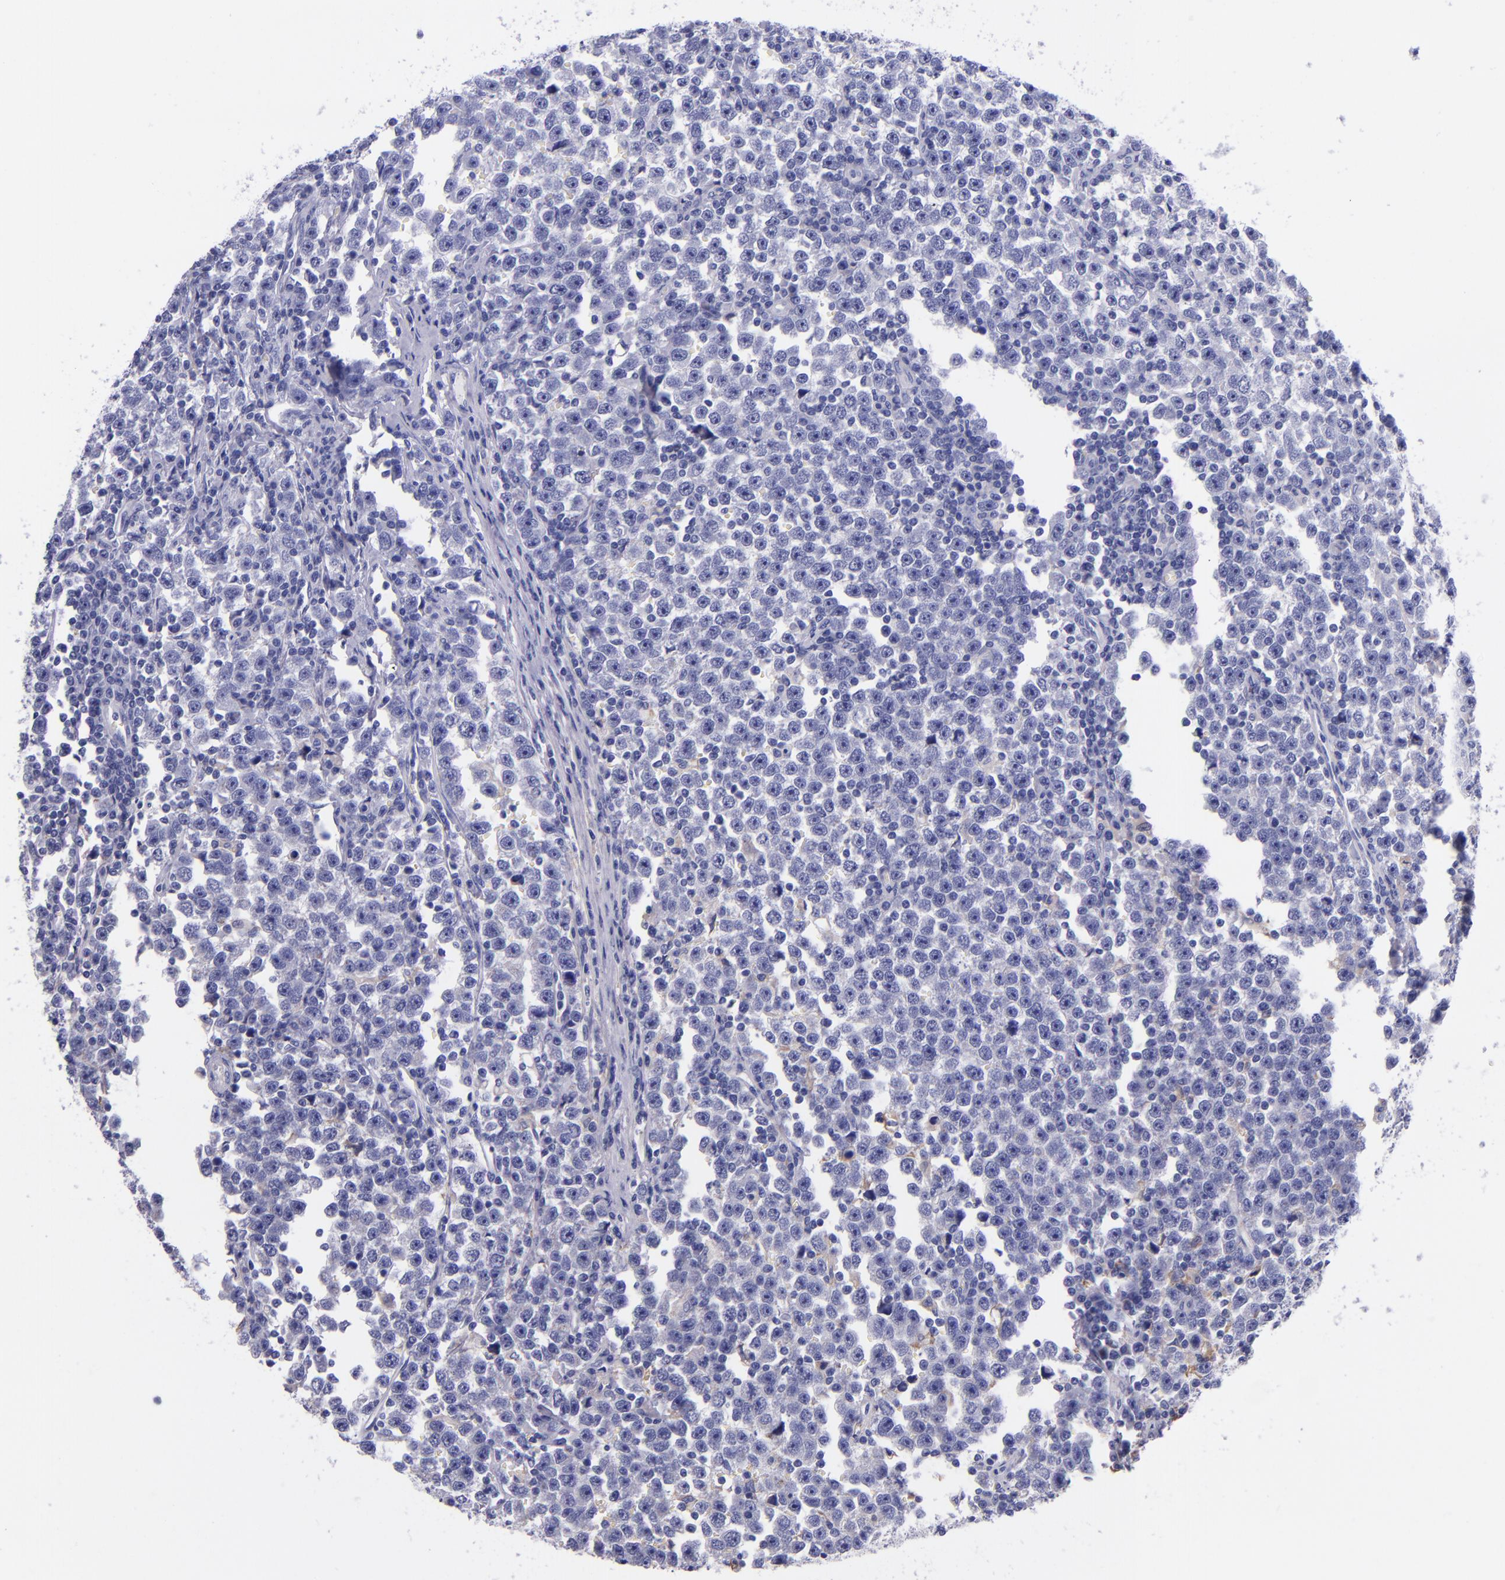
{"staining": {"intensity": "negative", "quantity": "none", "location": "none"}, "tissue": "testis cancer", "cell_type": "Tumor cells", "image_type": "cancer", "snomed": [{"axis": "morphology", "description": "Seminoma, NOS"}, {"axis": "topography", "description": "Testis"}], "caption": "Tumor cells are negative for protein expression in human seminoma (testis).", "gene": "IVL", "patient": {"sex": "male", "age": 43}}